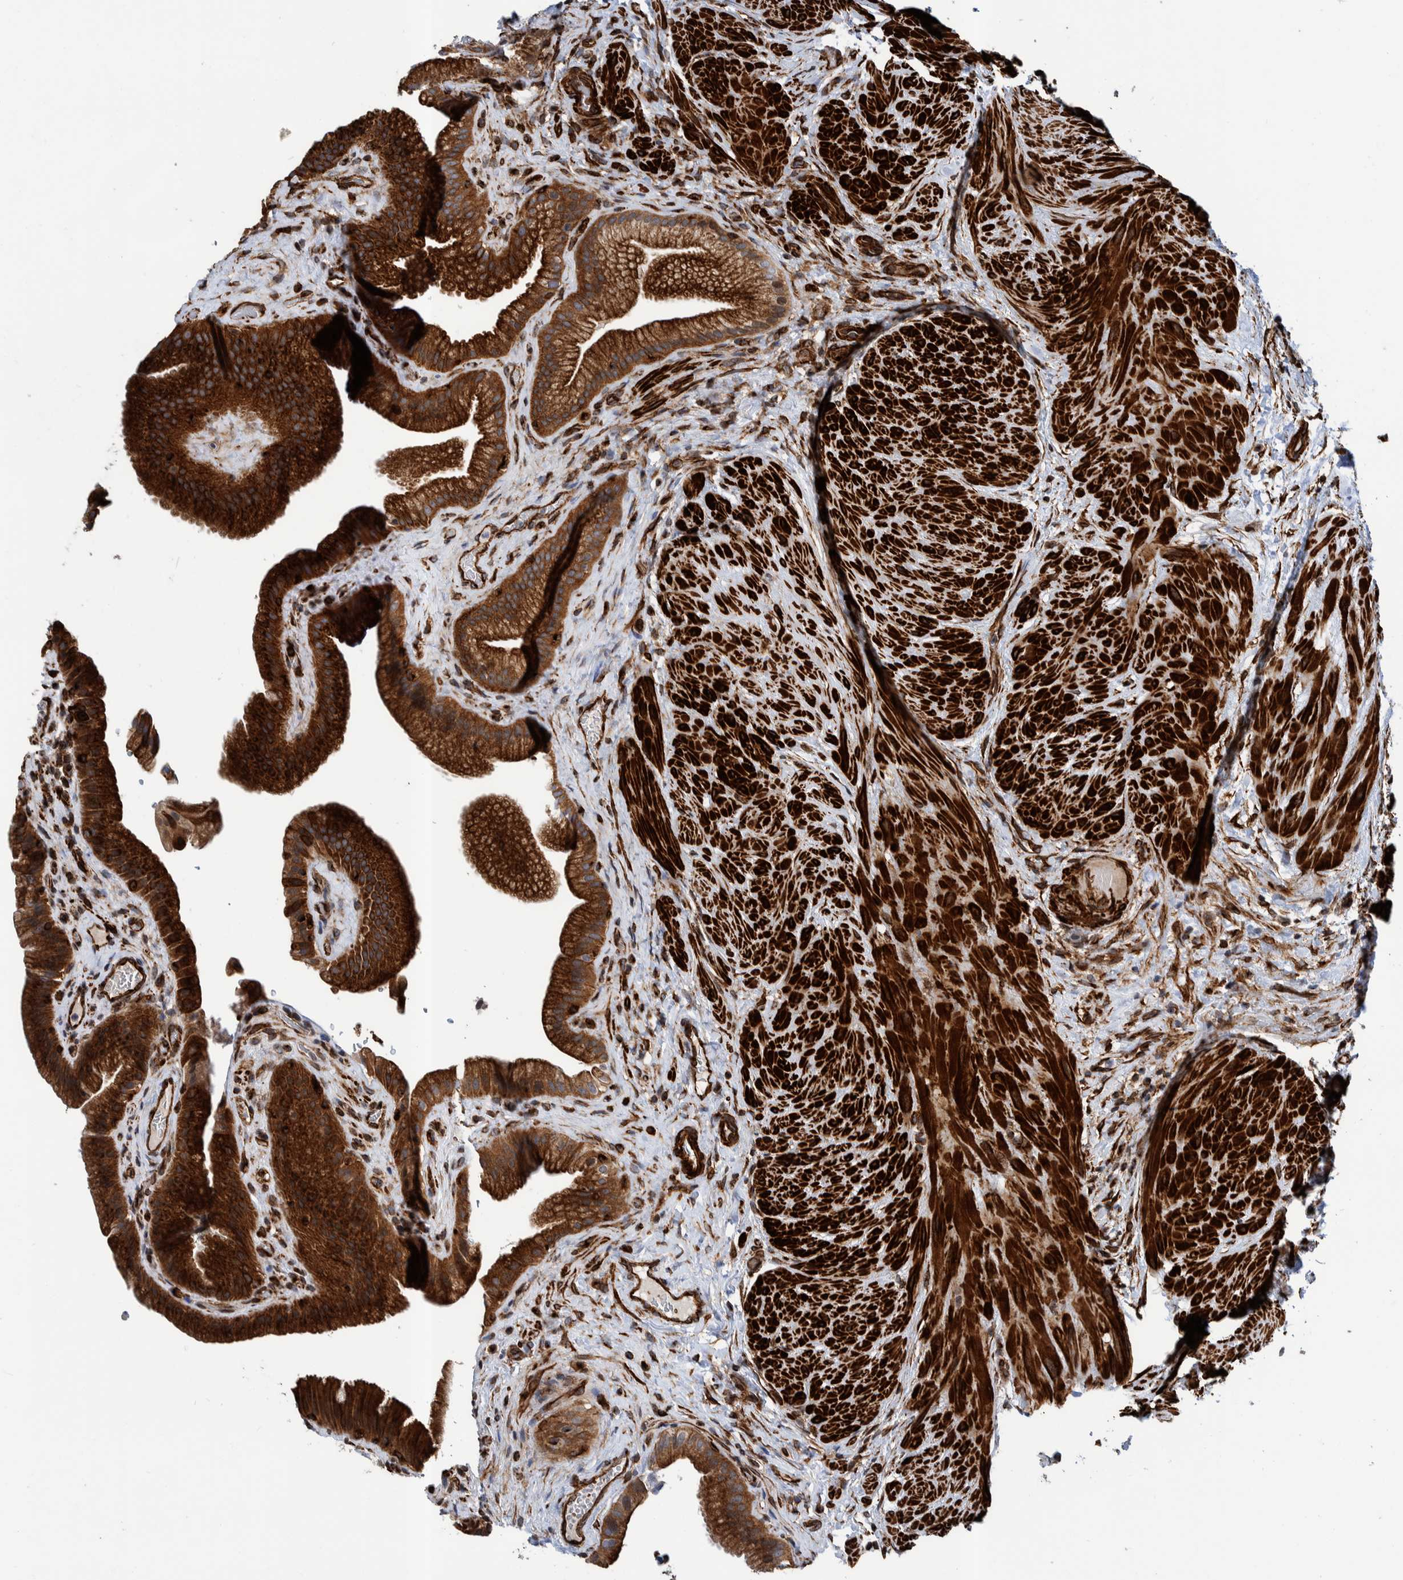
{"staining": {"intensity": "strong", "quantity": ">75%", "location": "cytoplasmic/membranous"}, "tissue": "gallbladder", "cell_type": "Glandular cells", "image_type": "normal", "snomed": [{"axis": "morphology", "description": "Normal tissue, NOS"}, {"axis": "topography", "description": "Gallbladder"}], "caption": "Protein staining by immunohistochemistry (IHC) reveals strong cytoplasmic/membranous expression in about >75% of glandular cells in normal gallbladder. The staining was performed using DAB to visualize the protein expression in brown, while the nuclei were stained in blue with hematoxylin (Magnification: 20x).", "gene": "CCDC57", "patient": {"sex": "male", "age": 49}}